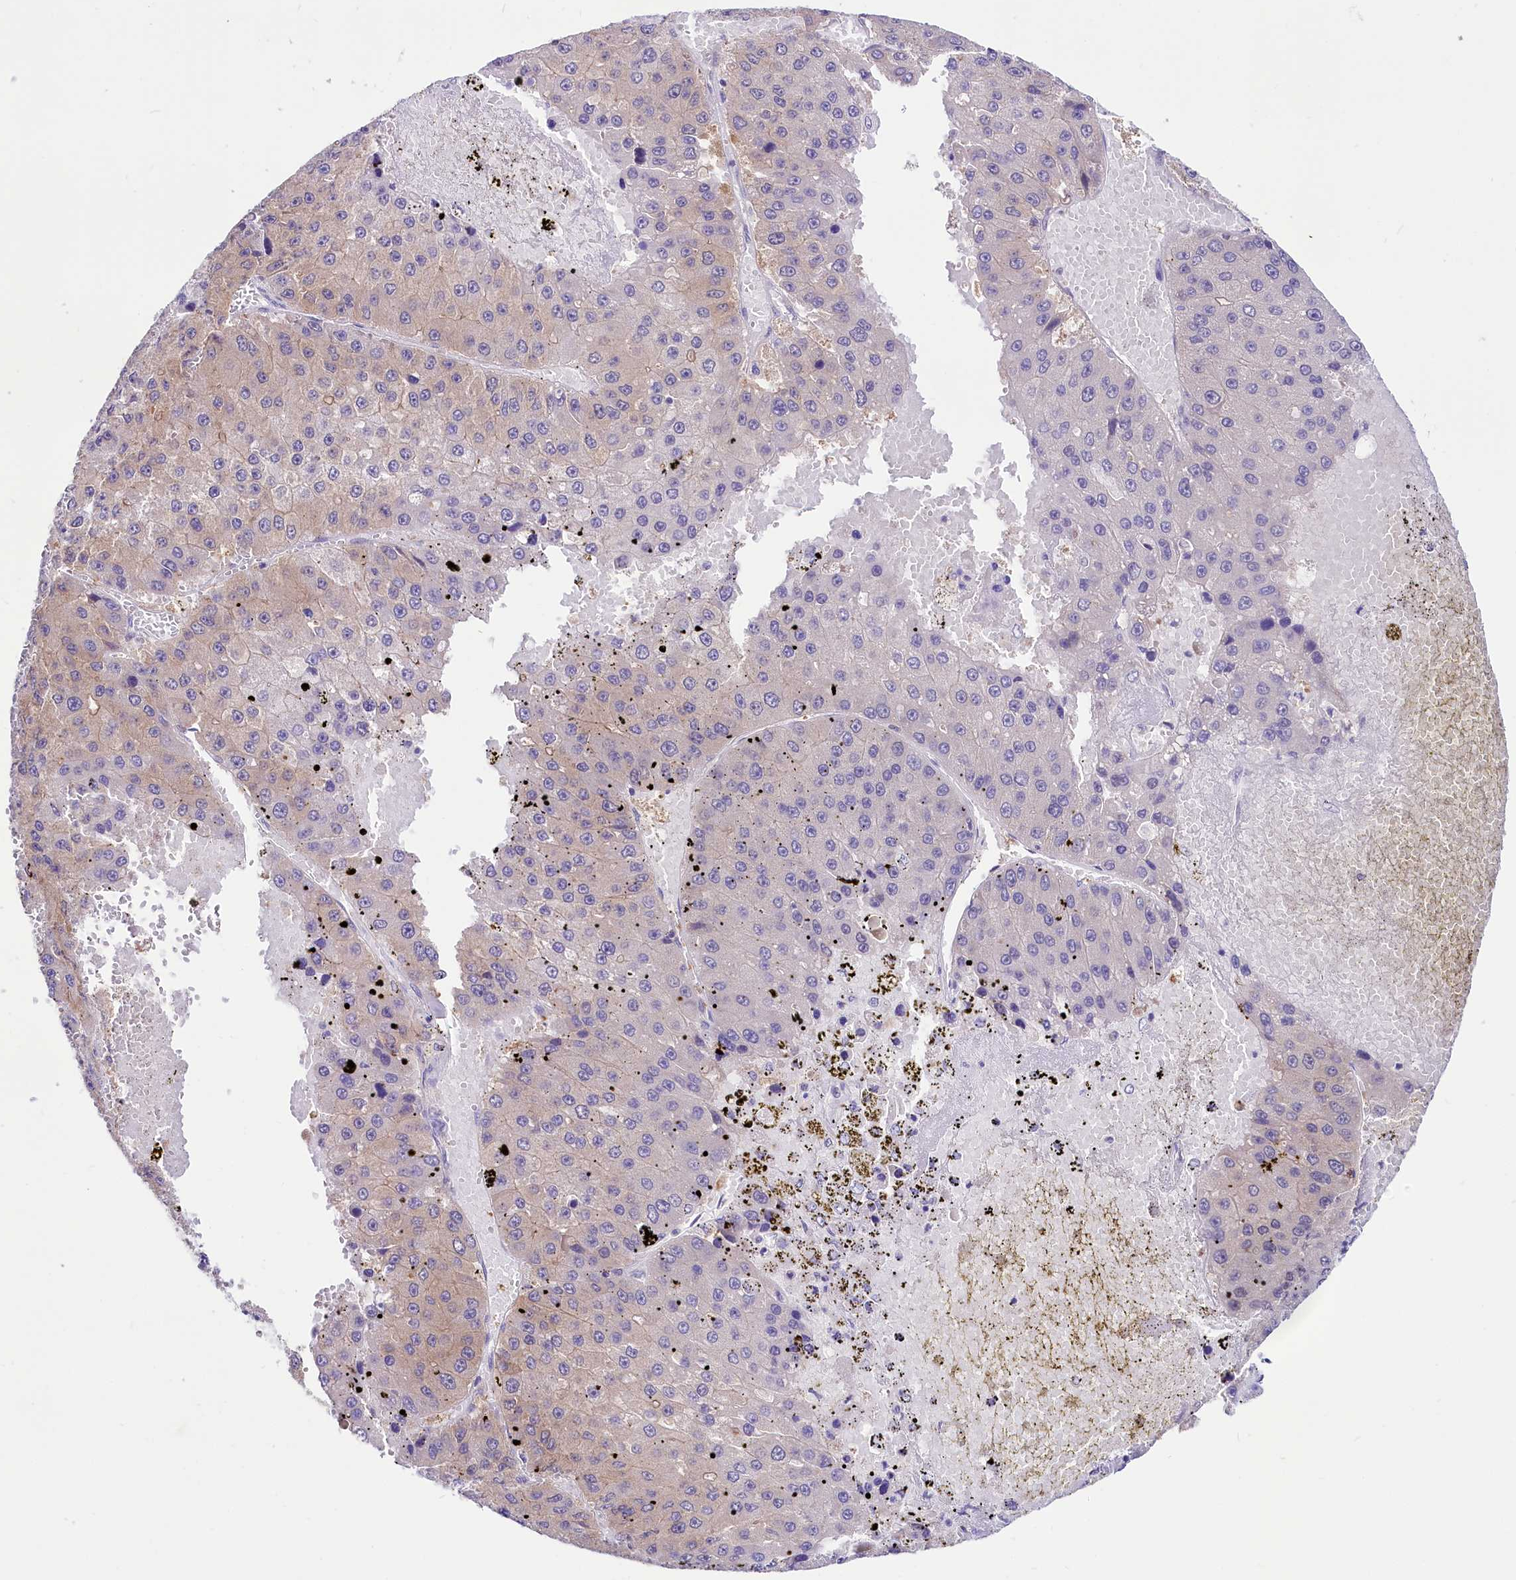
{"staining": {"intensity": "negative", "quantity": "none", "location": "none"}, "tissue": "liver cancer", "cell_type": "Tumor cells", "image_type": "cancer", "snomed": [{"axis": "morphology", "description": "Carcinoma, Hepatocellular, NOS"}, {"axis": "topography", "description": "Liver"}], "caption": "IHC photomicrograph of neoplastic tissue: liver cancer (hepatocellular carcinoma) stained with DAB (3,3'-diaminobenzidine) exhibits no significant protein positivity in tumor cells.", "gene": "ABHD5", "patient": {"sex": "female", "age": 73}}